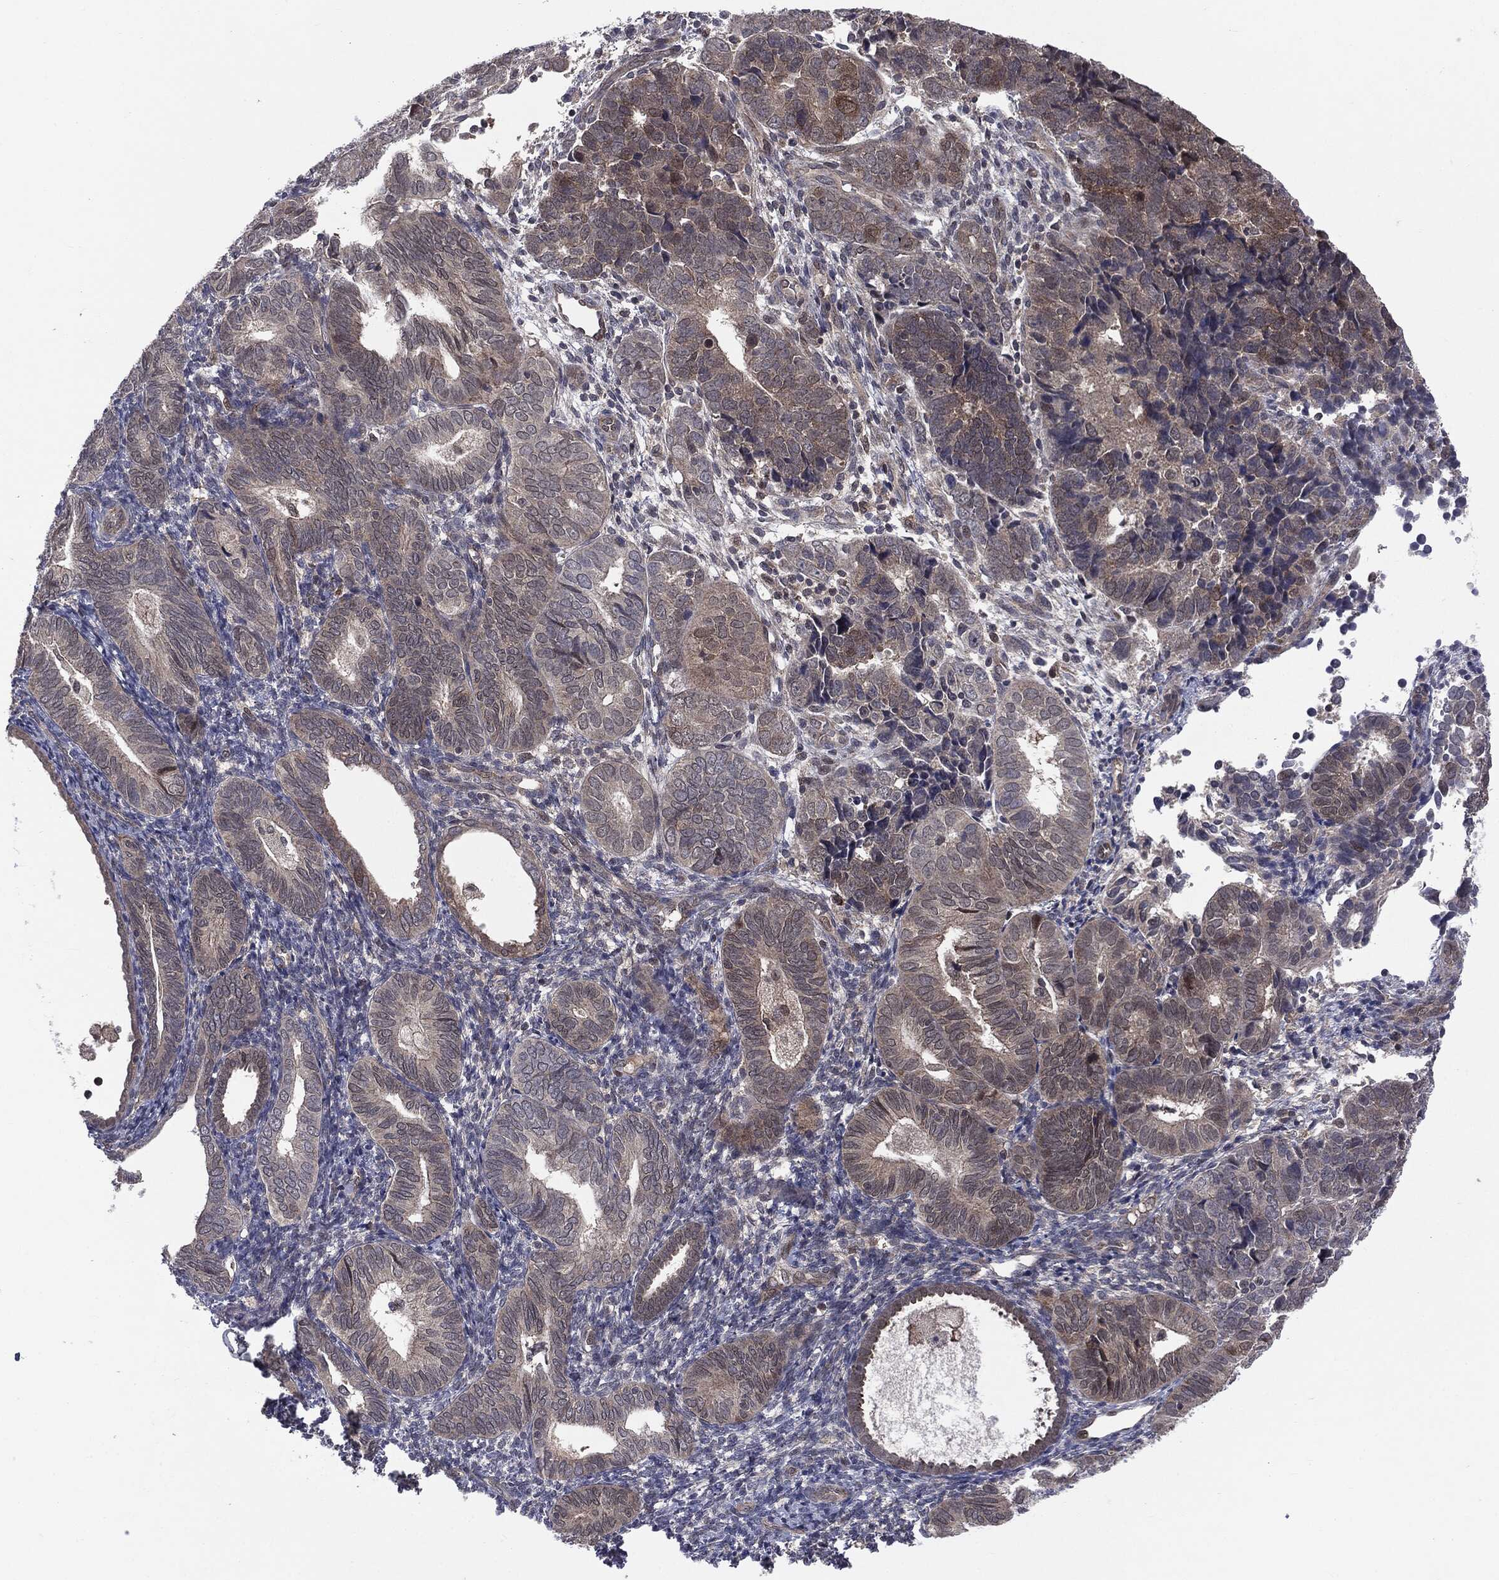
{"staining": {"intensity": "moderate", "quantity": "<25%", "location": "nuclear"}, "tissue": "endometrial cancer", "cell_type": "Tumor cells", "image_type": "cancer", "snomed": [{"axis": "morphology", "description": "Adenocarcinoma, NOS"}, {"axis": "topography", "description": "Endometrium"}], "caption": "Immunohistochemical staining of adenocarcinoma (endometrial) shows low levels of moderate nuclear protein positivity in approximately <25% of tumor cells.", "gene": "PTPA", "patient": {"sex": "female", "age": 82}}